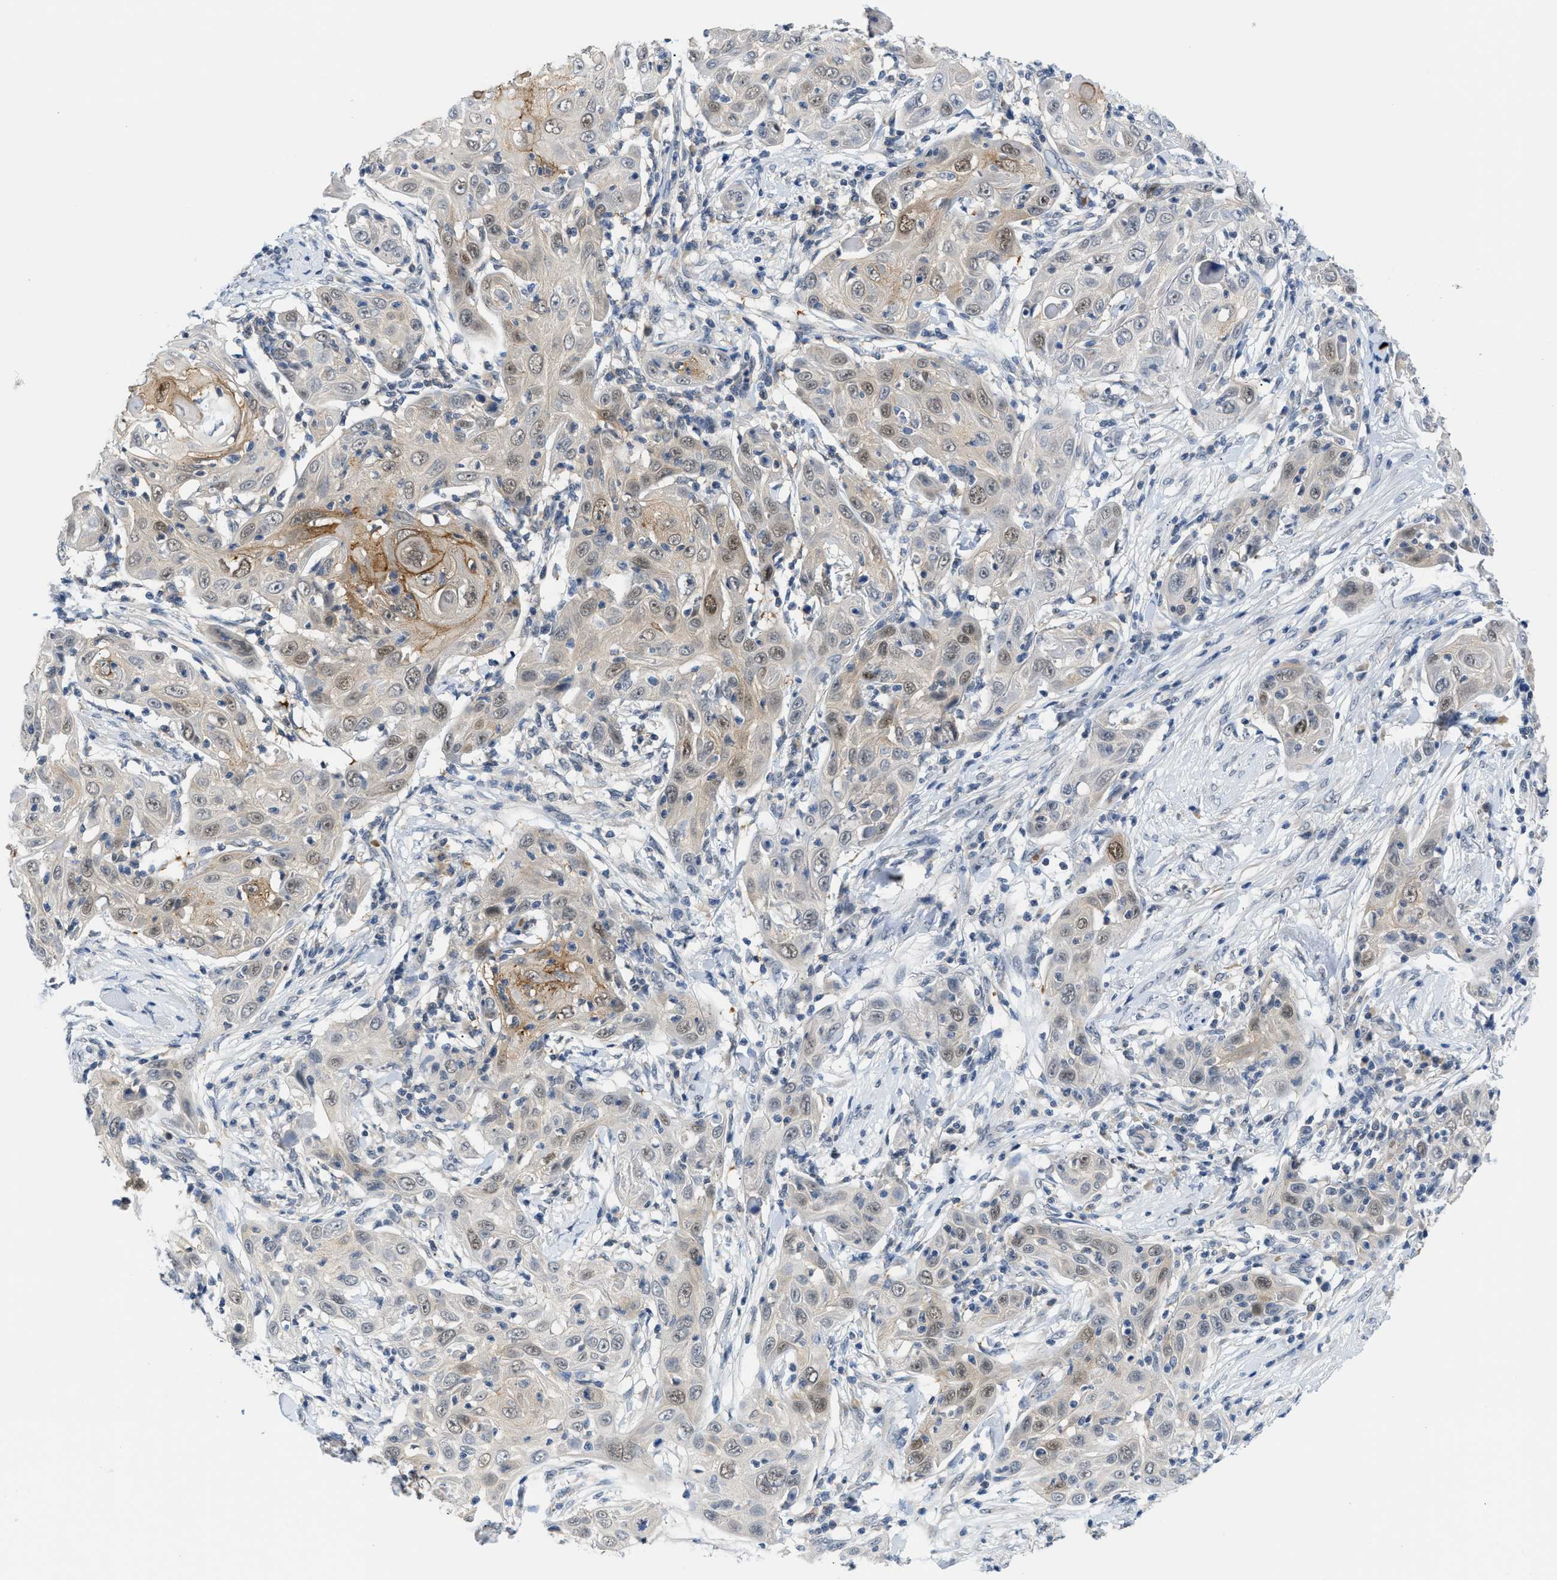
{"staining": {"intensity": "weak", "quantity": "25%-75%", "location": "cytoplasmic/membranous,nuclear"}, "tissue": "skin cancer", "cell_type": "Tumor cells", "image_type": "cancer", "snomed": [{"axis": "morphology", "description": "Squamous cell carcinoma, NOS"}, {"axis": "topography", "description": "Skin"}], "caption": "This is a micrograph of immunohistochemistry staining of skin cancer, which shows weak staining in the cytoplasmic/membranous and nuclear of tumor cells.", "gene": "PSAT1", "patient": {"sex": "female", "age": 88}}